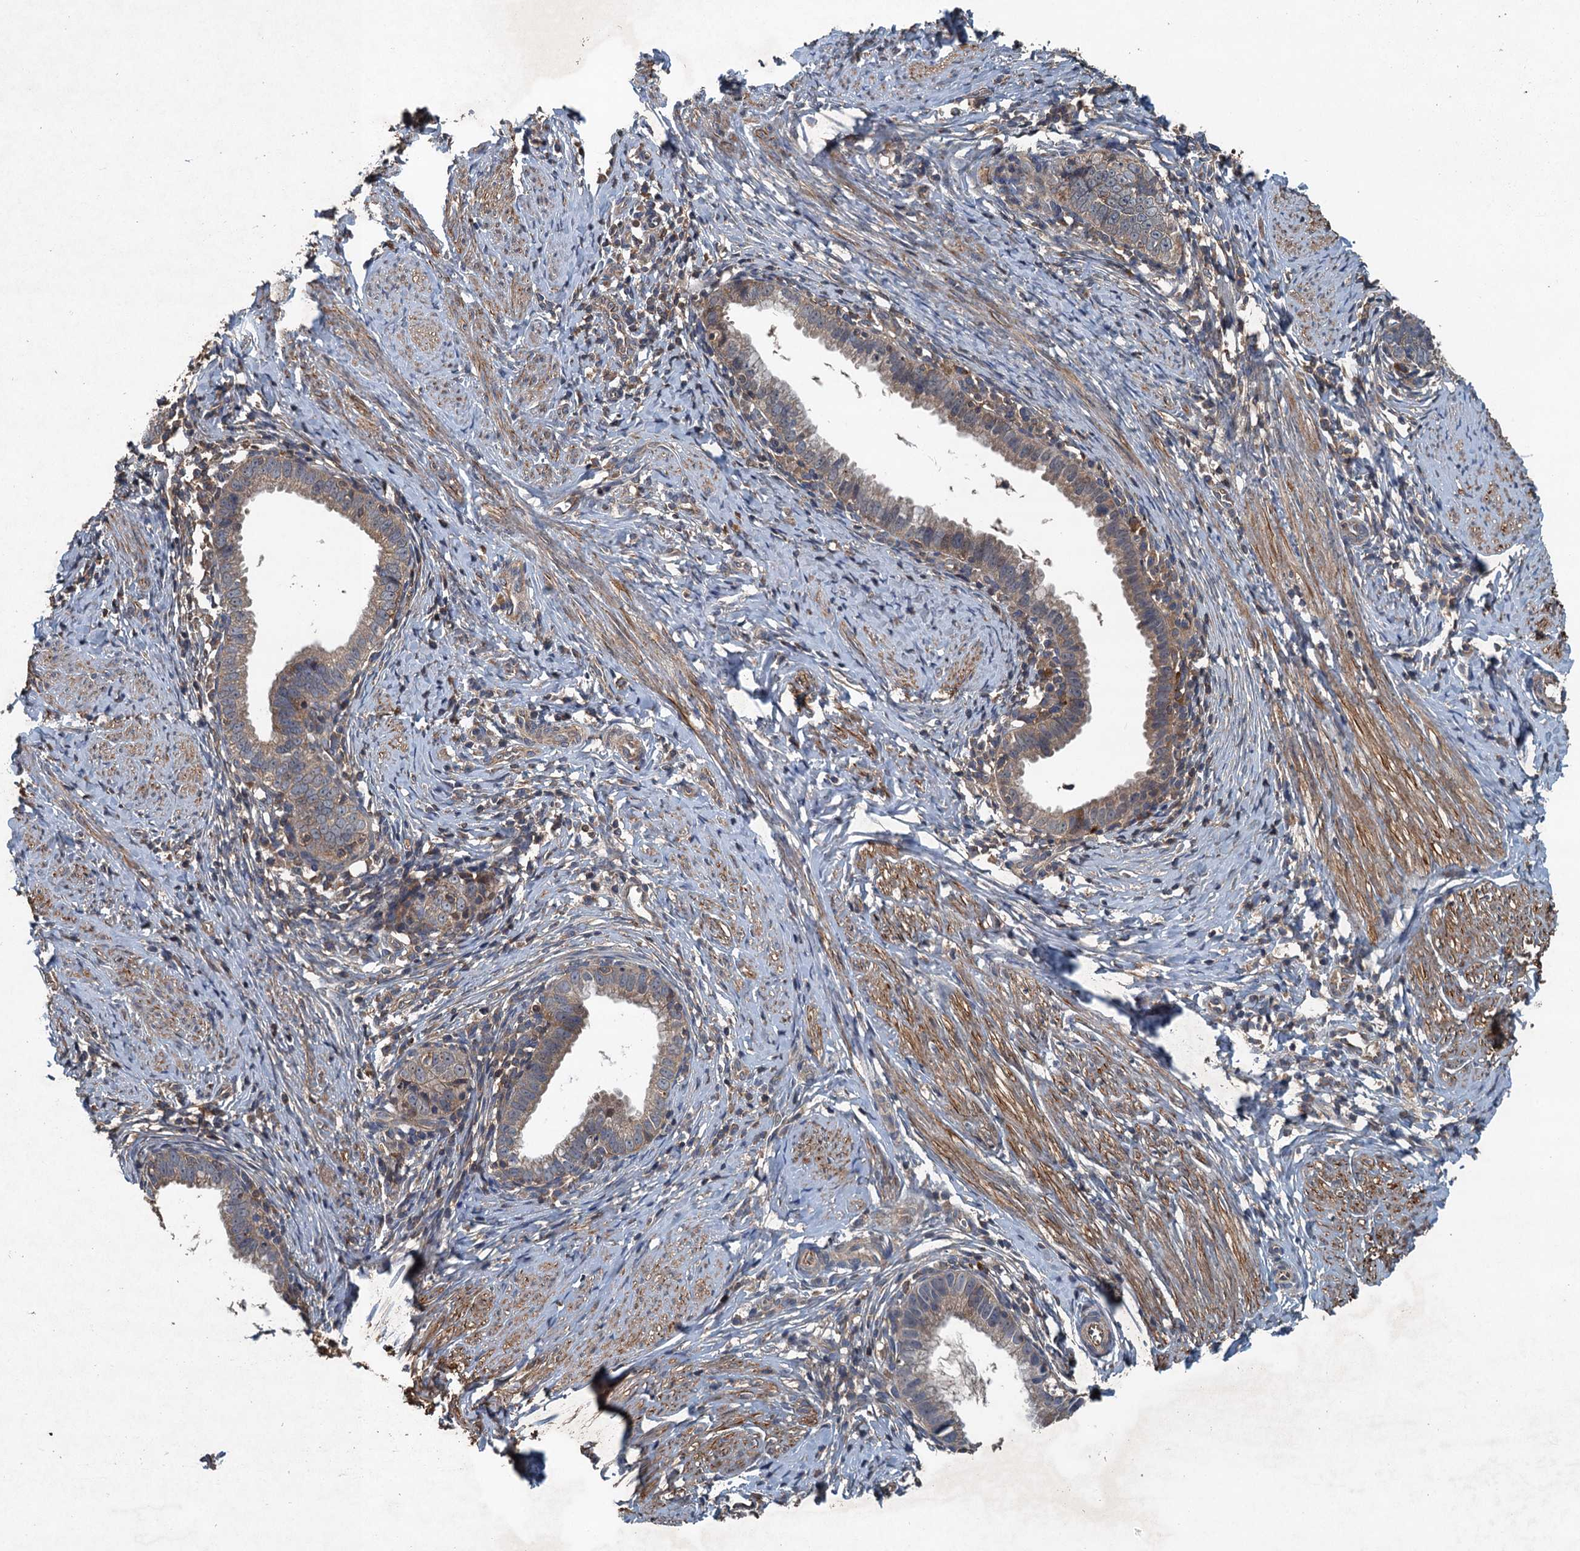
{"staining": {"intensity": "weak", "quantity": ">75%", "location": "cytoplasmic/membranous"}, "tissue": "cervical cancer", "cell_type": "Tumor cells", "image_type": "cancer", "snomed": [{"axis": "morphology", "description": "Adenocarcinoma, NOS"}, {"axis": "topography", "description": "Cervix"}], "caption": "Immunohistochemical staining of human cervical adenocarcinoma exhibits low levels of weak cytoplasmic/membranous protein staining in approximately >75% of tumor cells. The protein of interest is stained brown, and the nuclei are stained in blue (DAB (3,3'-diaminobenzidine) IHC with brightfield microscopy, high magnification).", "gene": "BORCS5", "patient": {"sex": "female", "age": 36}}